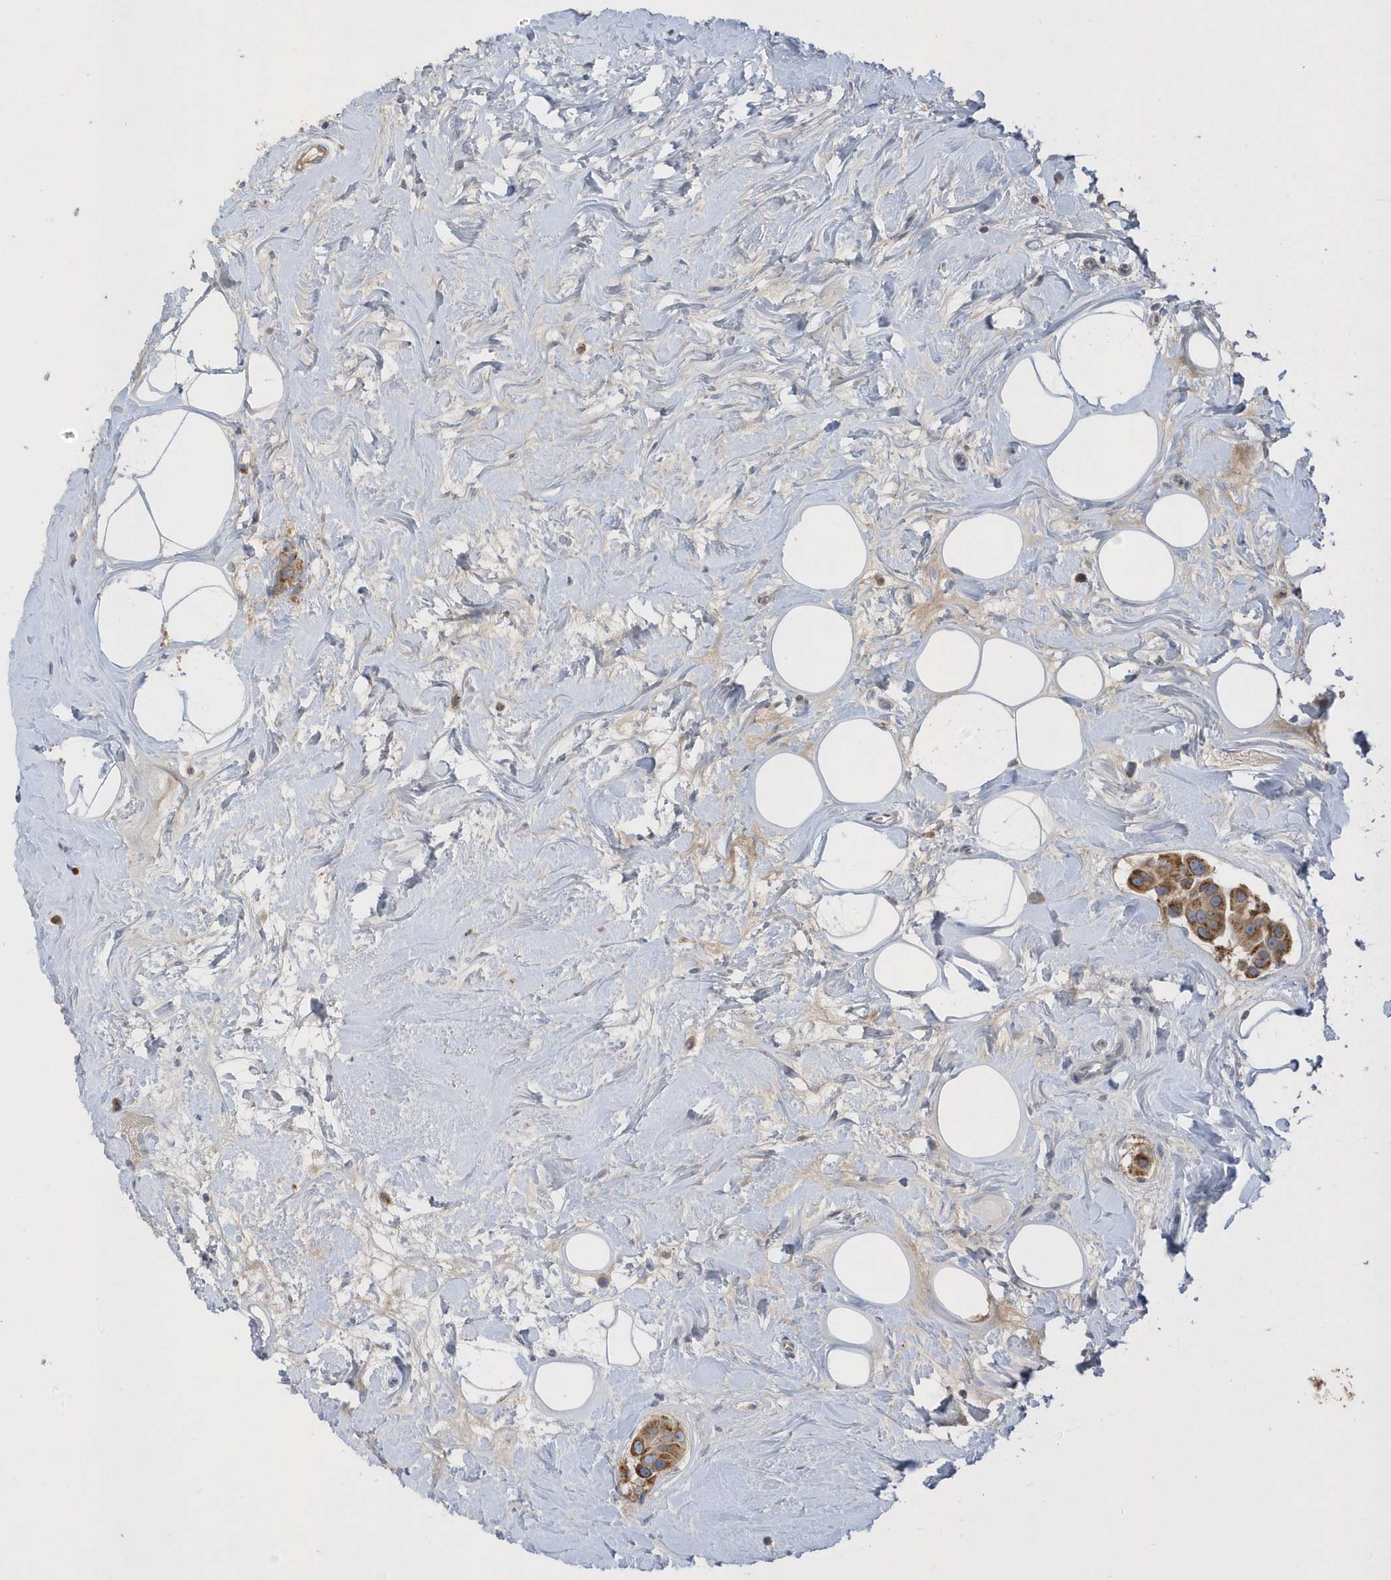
{"staining": {"intensity": "moderate", "quantity": ">75%", "location": "cytoplasmic/membranous"}, "tissue": "breast cancer", "cell_type": "Tumor cells", "image_type": "cancer", "snomed": [{"axis": "morphology", "description": "Normal tissue, NOS"}, {"axis": "morphology", "description": "Duct carcinoma"}, {"axis": "topography", "description": "Breast"}], "caption": "The photomicrograph exhibits immunohistochemical staining of breast cancer (infiltrating ductal carcinoma). There is moderate cytoplasmic/membranous positivity is identified in about >75% of tumor cells.", "gene": "DPP9", "patient": {"sex": "female", "age": 39}}